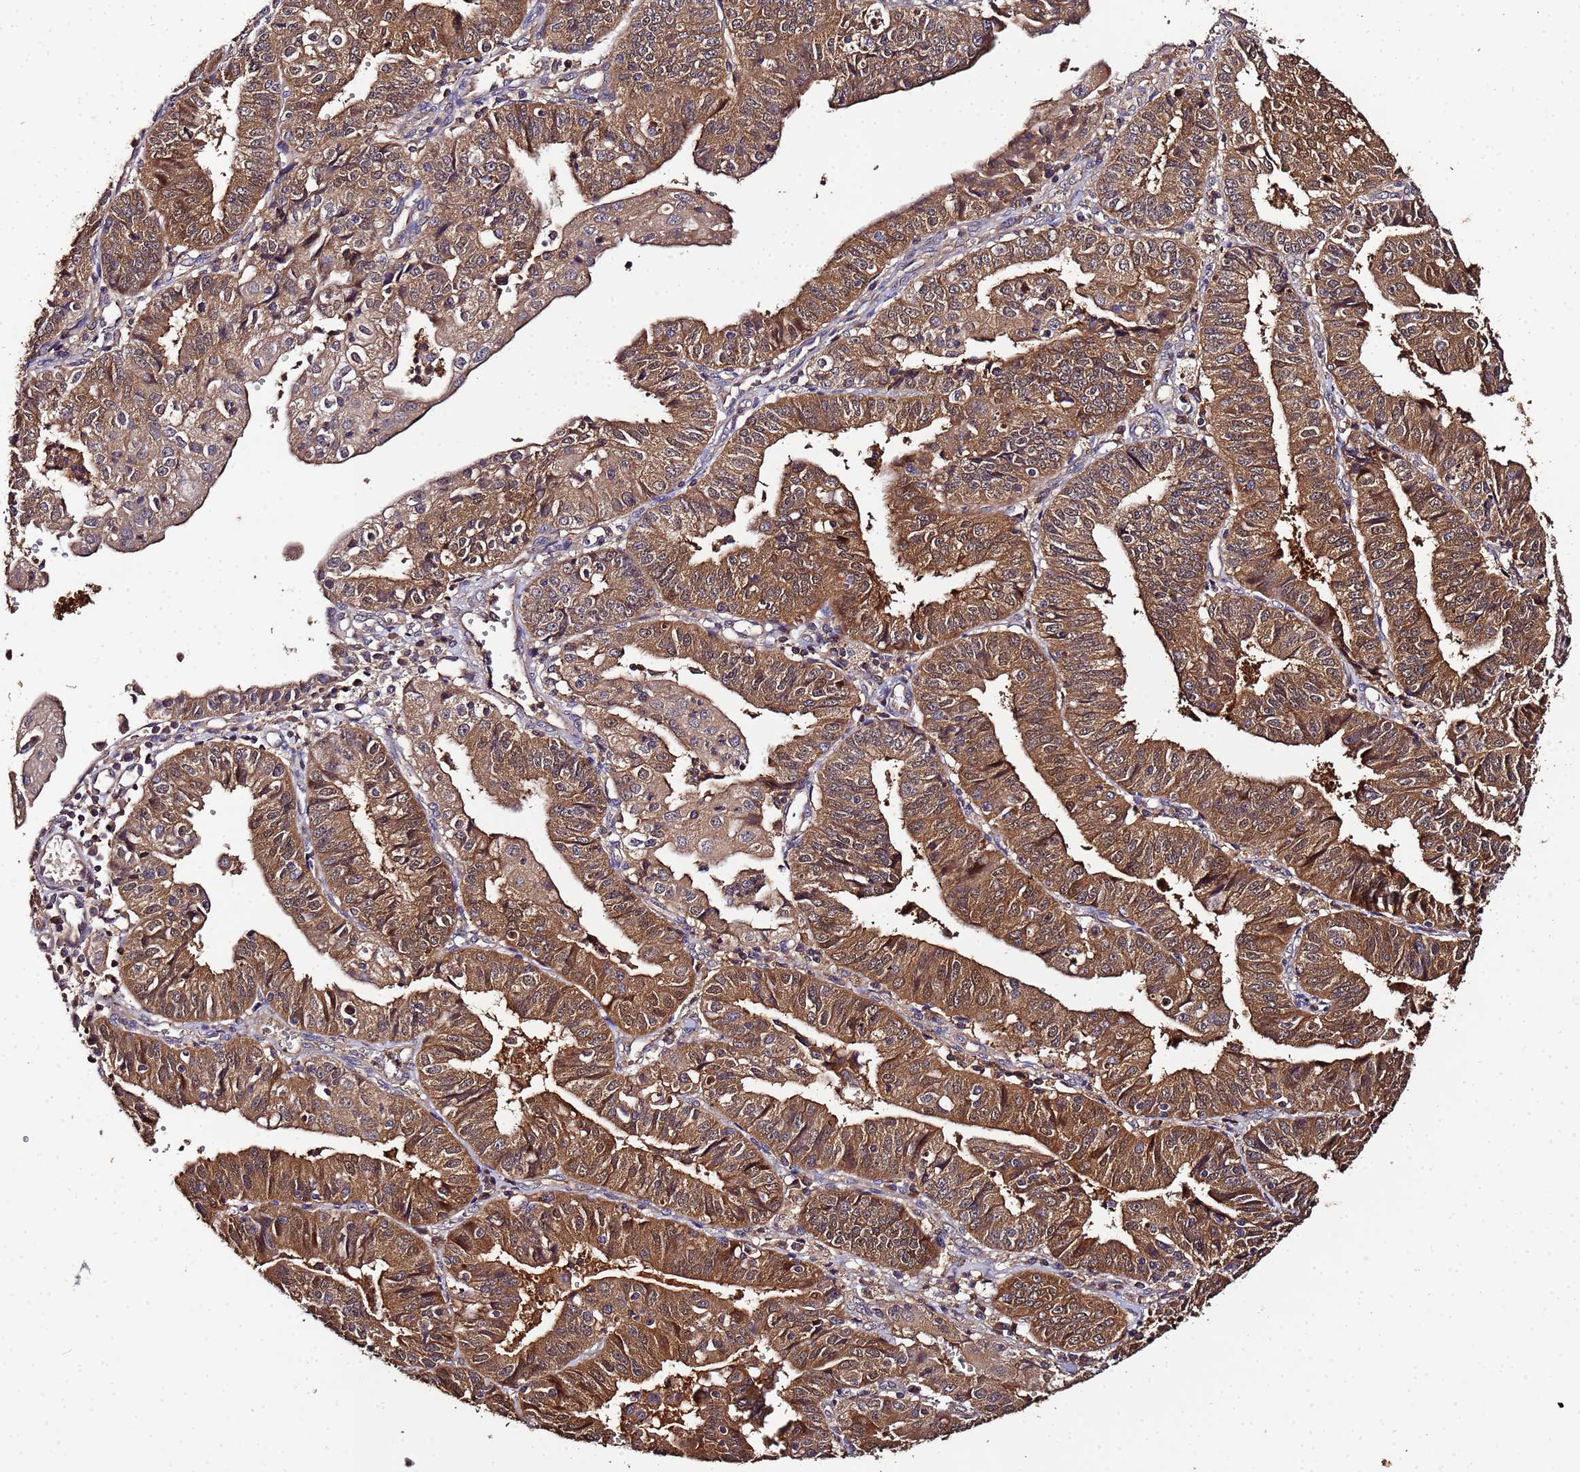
{"staining": {"intensity": "strong", "quantity": ">75%", "location": "cytoplasmic/membranous"}, "tissue": "endometrial cancer", "cell_type": "Tumor cells", "image_type": "cancer", "snomed": [{"axis": "morphology", "description": "Adenocarcinoma, NOS"}, {"axis": "topography", "description": "Endometrium"}], "caption": "Immunohistochemical staining of human endometrial cancer reveals strong cytoplasmic/membranous protein expression in approximately >75% of tumor cells. The protein is stained brown, and the nuclei are stained in blue (DAB IHC with brightfield microscopy, high magnification).", "gene": "MTERF1", "patient": {"sex": "female", "age": 56}}